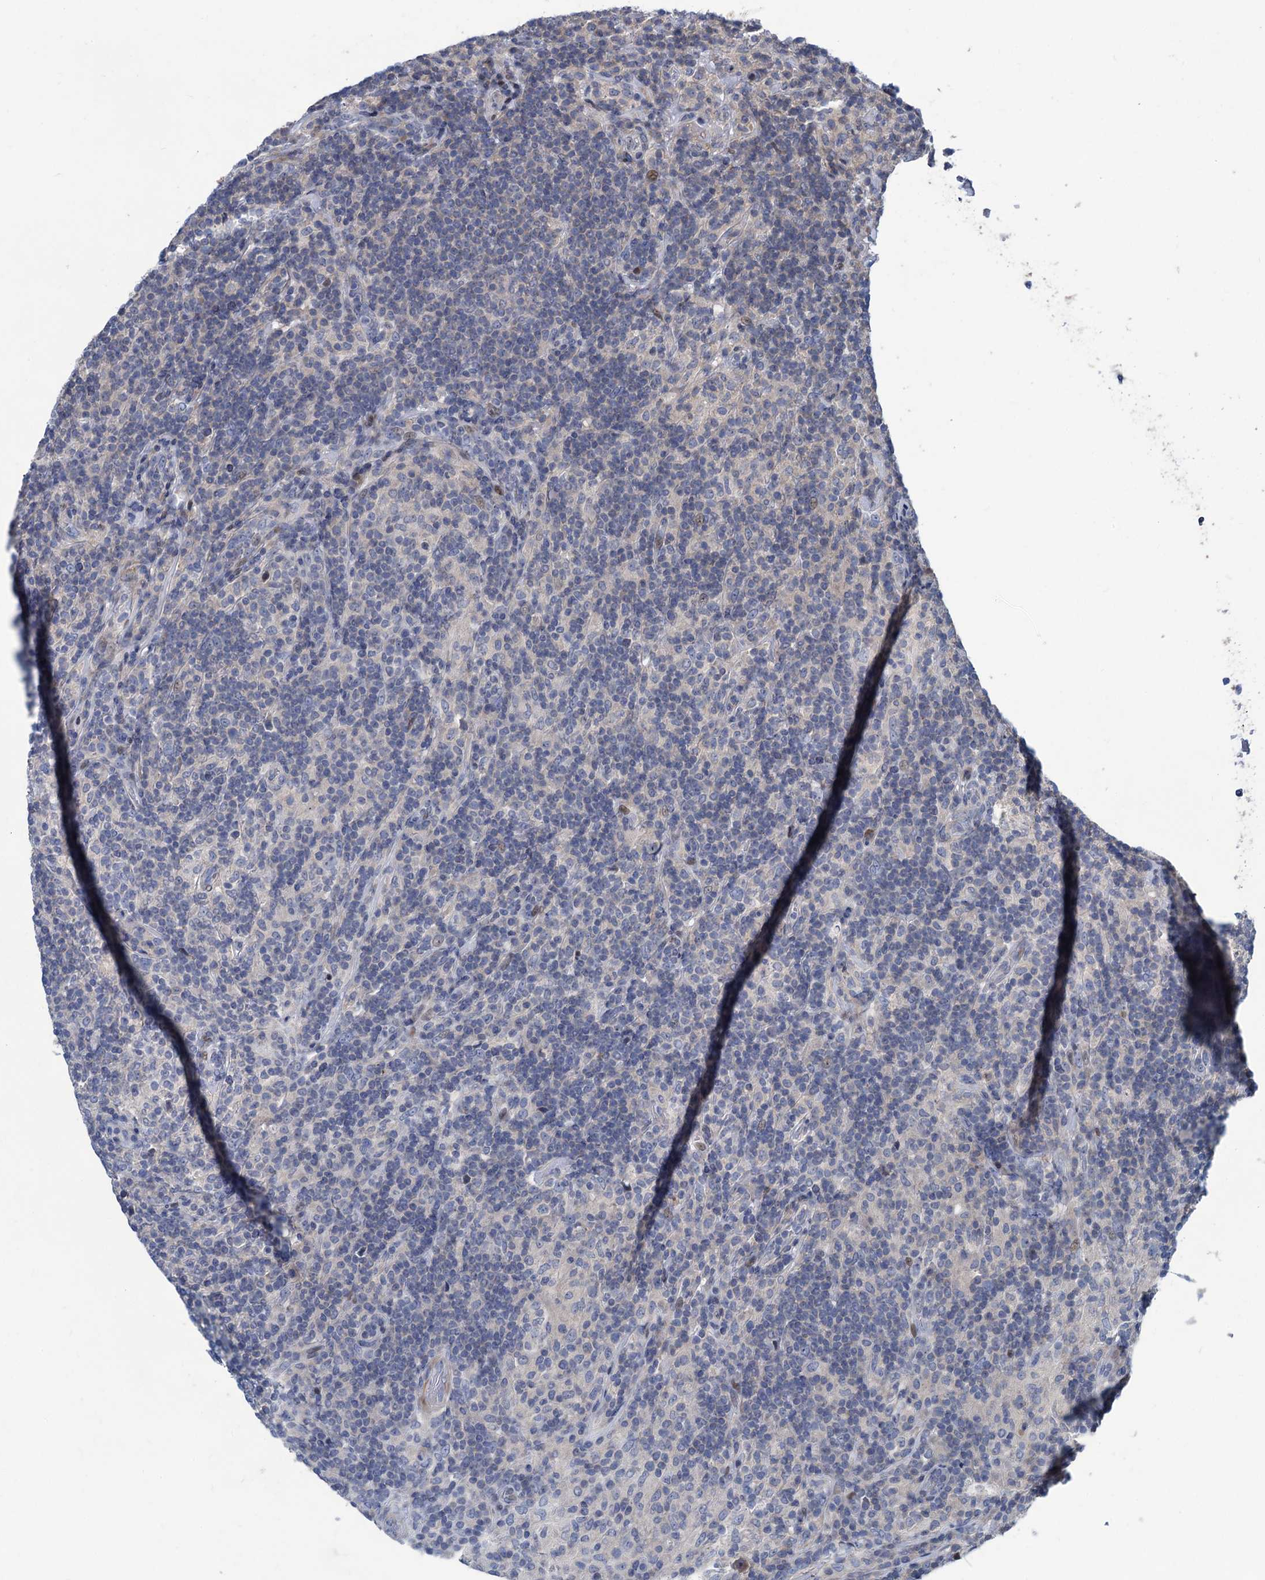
{"staining": {"intensity": "weak", "quantity": "<25%", "location": "nuclear"}, "tissue": "lymphoma", "cell_type": "Tumor cells", "image_type": "cancer", "snomed": [{"axis": "morphology", "description": "Hodgkin's disease, NOS"}, {"axis": "topography", "description": "Lymph node"}], "caption": "Lymphoma was stained to show a protein in brown. There is no significant staining in tumor cells. (Stains: DAB (3,3'-diaminobenzidine) IHC with hematoxylin counter stain, Microscopy: brightfield microscopy at high magnification).", "gene": "ESYT3", "patient": {"sex": "male", "age": 70}}